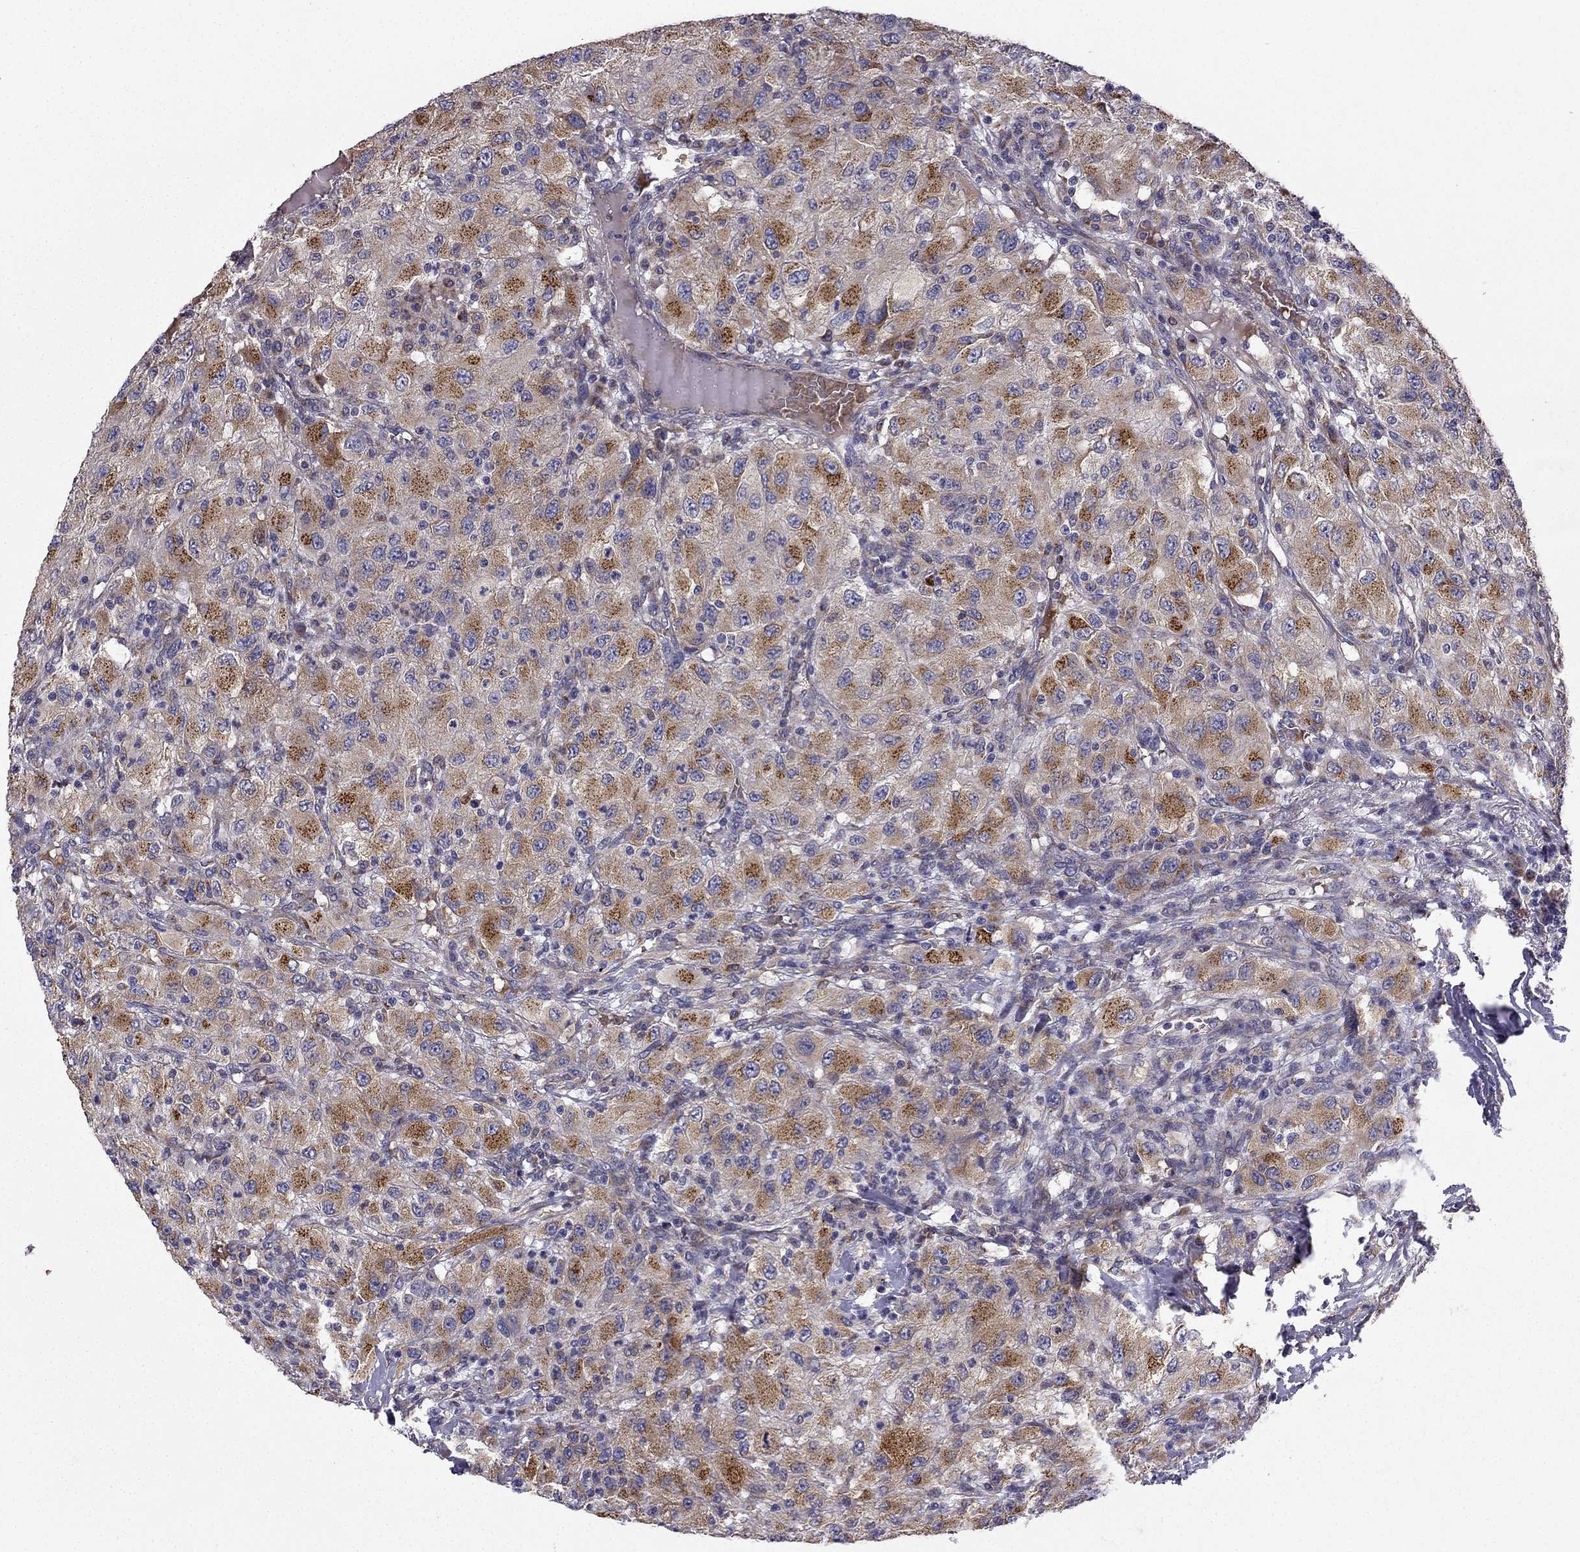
{"staining": {"intensity": "moderate", "quantity": "25%-75%", "location": "cytoplasmic/membranous"}, "tissue": "renal cancer", "cell_type": "Tumor cells", "image_type": "cancer", "snomed": [{"axis": "morphology", "description": "Adenocarcinoma, NOS"}, {"axis": "topography", "description": "Kidney"}], "caption": "Renal cancer (adenocarcinoma) stained with IHC demonstrates moderate cytoplasmic/membranous positivity in approximately 25%-75% of tumor cells.", "gene": "B4GALT7", "patient": {"sex": "female", "age": 67}}